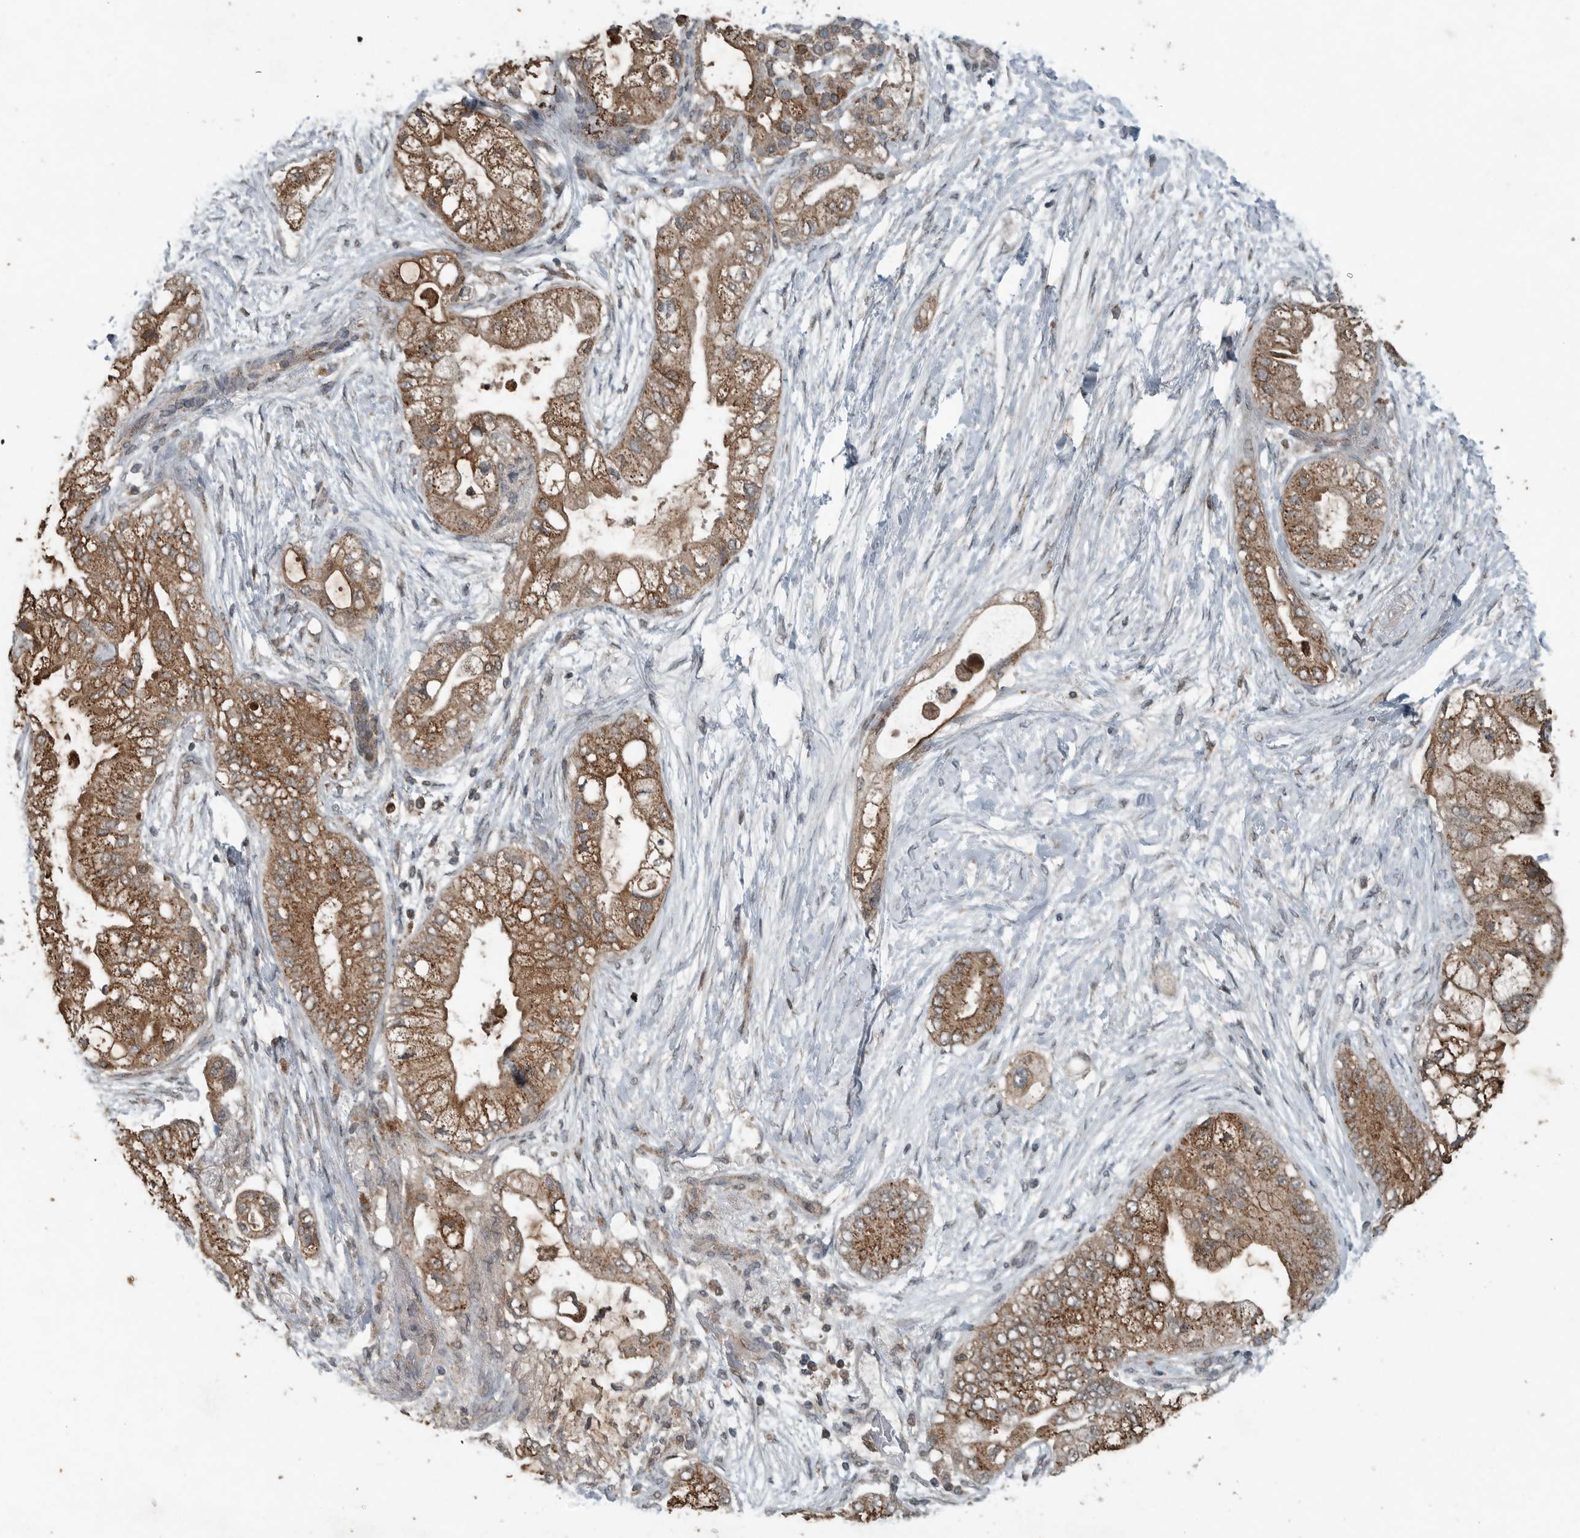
{"staining": {"intensity": "moderate", "quantity": ">75%", "location": "cytoplasmic/membranous"}, "tissue": "pancreatic cancer", "cell_type": "Tumor cells", "image_type": "cancer", "snomed": [{"axis": "morphology", "description": "Adenocarcinoma, NOS"}, {"axis": "topography", "description": "Pancreas"}], "caption": "Protein staining demonstrates moderate cytoplasmic/membranous positivity in about >75% of tumor cells in pancreatic cancer.", "gene": "IL6ST", "patient": {"sex": "male", "age": 53}}